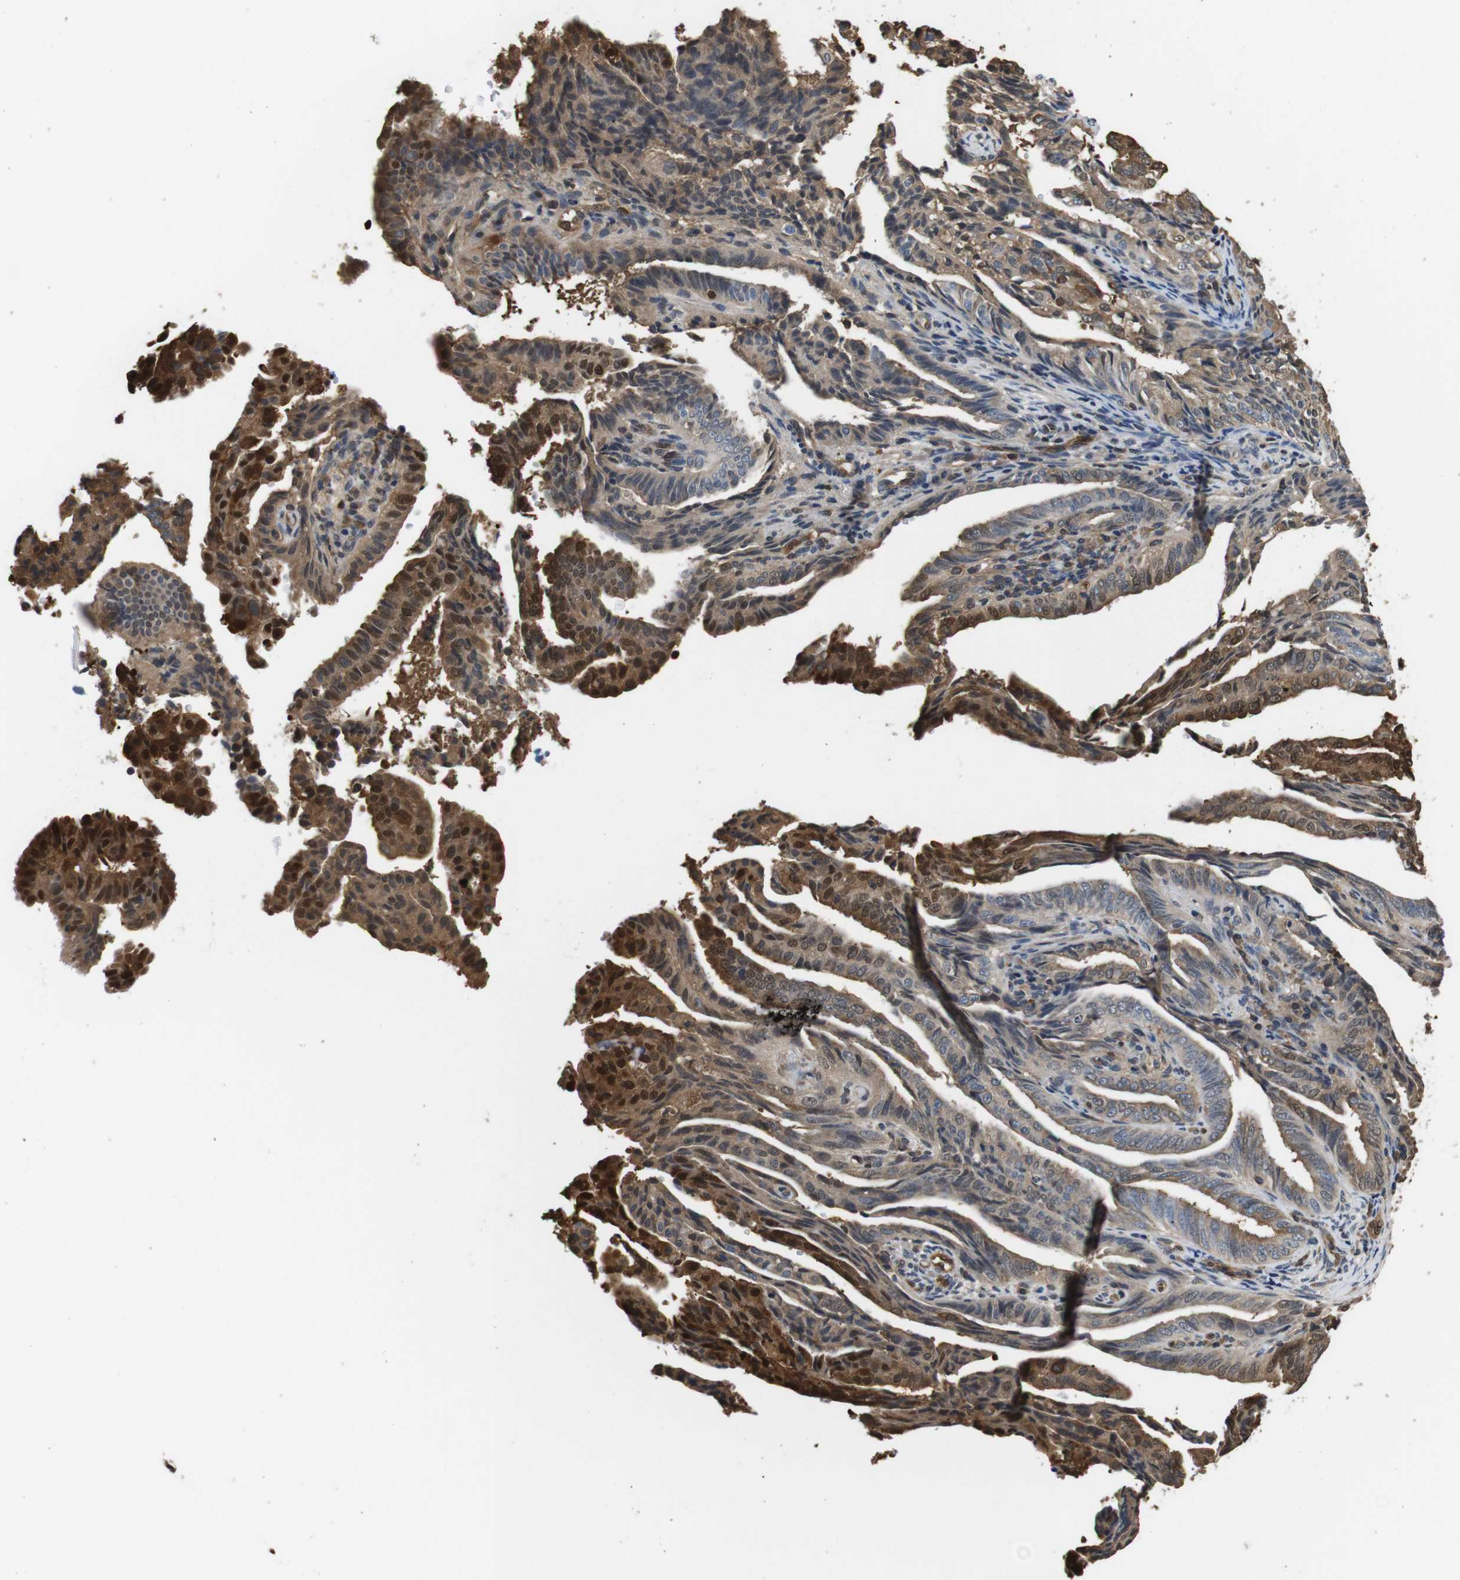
{"staining": {"intensity": "moderate", "quantity": ">75%", "location": "cytoplasmic/membranous,nuclear"}, "tissue": "endometrial cancer", "cell_type": "Tumor cells", "image_type": "cancer", "snomed": [{"axis": "morphology", "description": "Adenocarcinoma, NOS"}, {"axis": "topography", "description": "Endometrium"}], "caption": "Immunohistochemical staining of human endometrial cancer shows medium levels of moderate cytoplasmic/membranous and nuclear expression in approximately >75% of tumor cells.", "gene": "LDHA", "patient": {"sex": "female", "age": 58}}